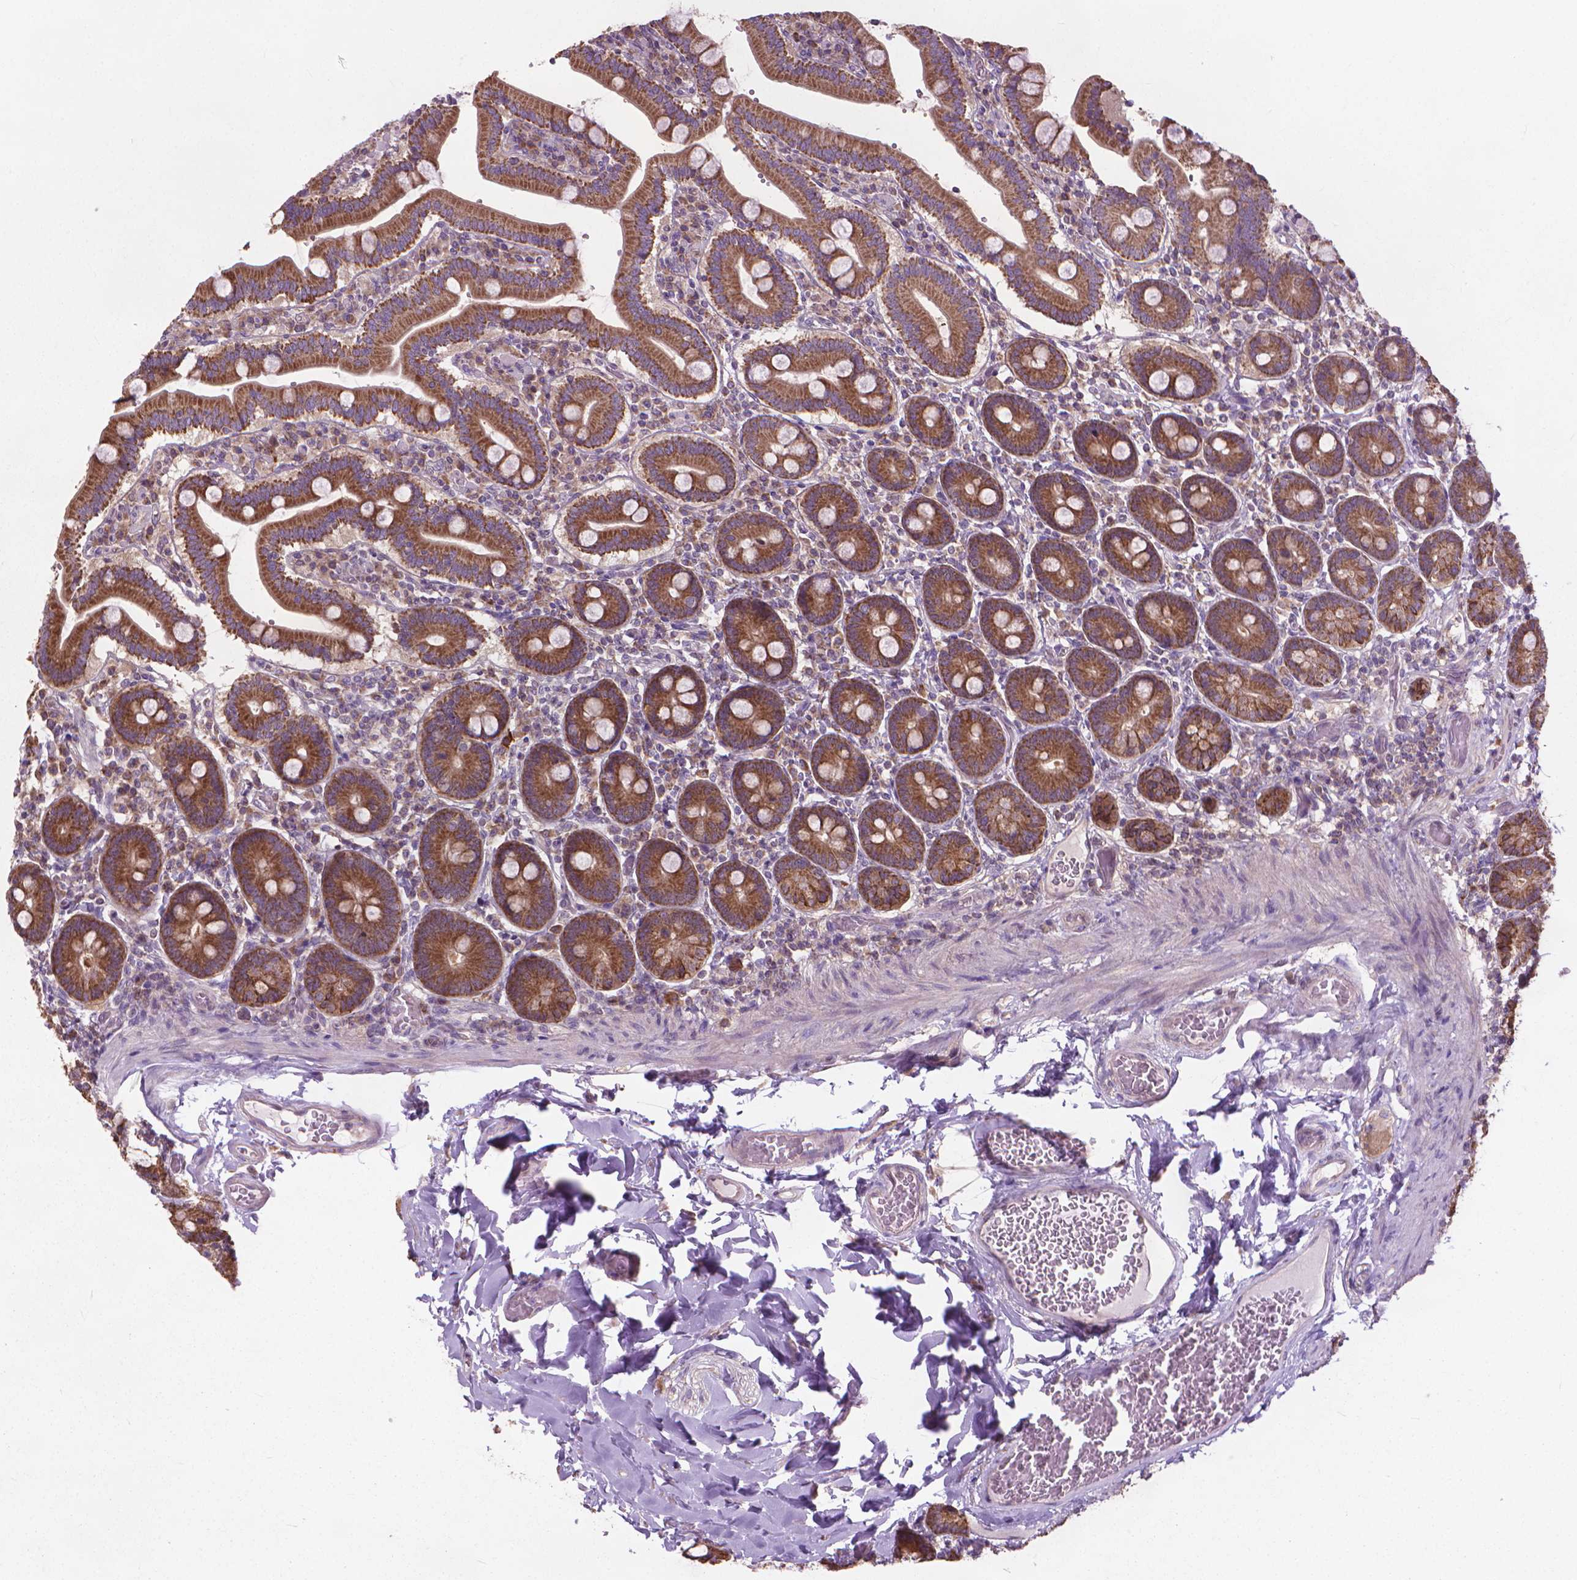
{"staining": {"intensity": "strong", "quantity": ">75%", "location": "cytoplasmic/membranous"}, "tissue": "duodenum", "cell_type": "Glandular cells", "image_type": "normal", "snomed": [{"axis": "morphology", "description": "Normal tissue, NOS"}, {"axis": "topography", "description": "Duodenum"}], "caption": "Unremarkable duodenum displays strong cytoplasmic/membranous expression in approximately >75% of glandular cells.", "gene": "NUDT1", "patient": {"sex": "female", "age": 62}}